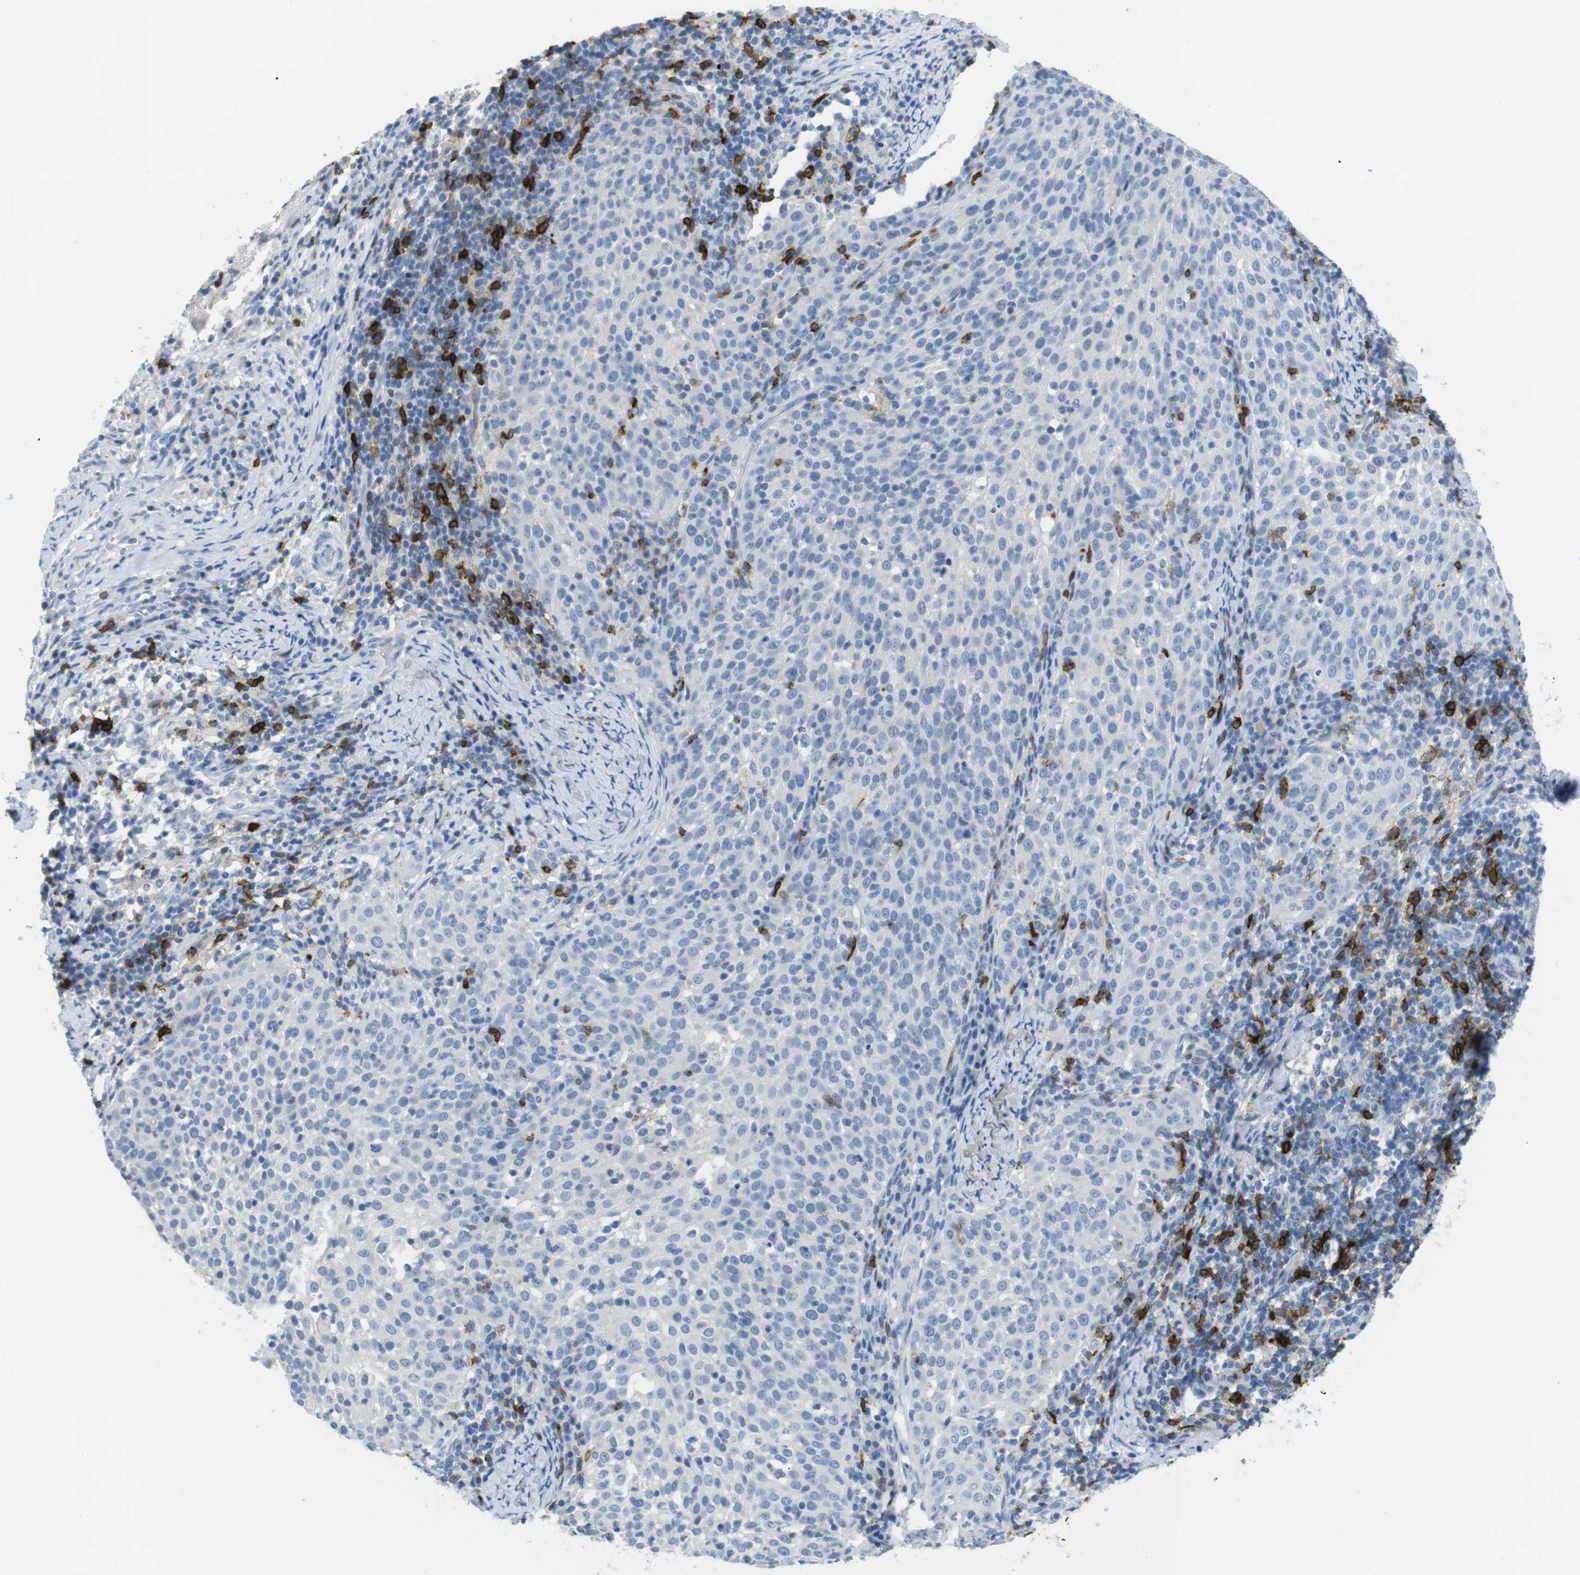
{"staining": {"intensity": "negative", "quantity": "none", "location": "none"}, "tissue": "cervical cancer", "cell_type": "Tumor cells", "image_type": "cancer", "snomed": [{"axis": "morphology", "description": "Squamous cell carcinoma, NOS"}, {"axis": "topography", "description": "Cervix"}], "caption": "This histopathology image is of cervical squamous cell carcinoma stained with immunohistochemistry to label a protein in brown with the nuclei are counter-stained blue. There is no expression in tumor cells.", "gene": "TNFRSF4", "patient": {"sex": "female", "age": 51}}